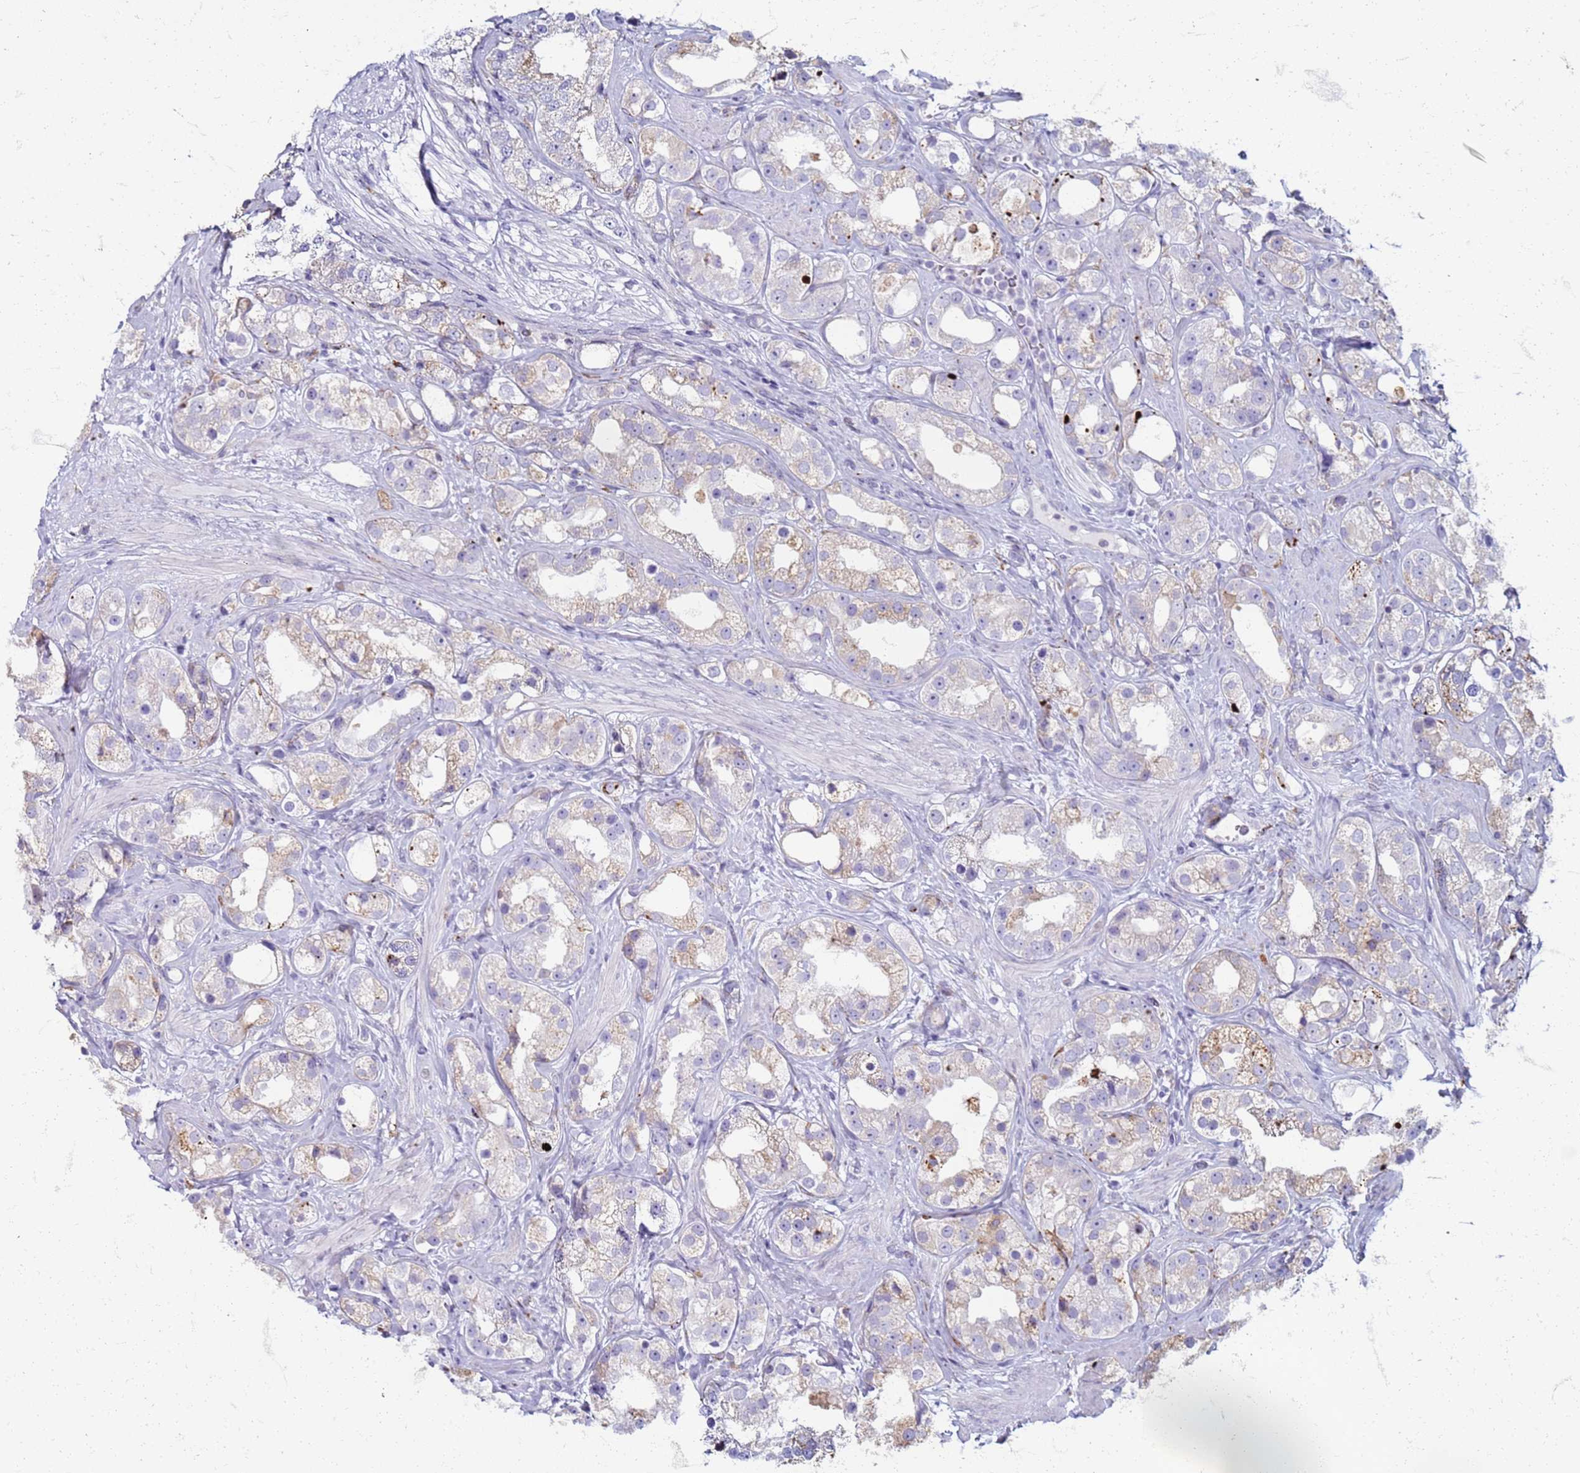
{"staining": {"intensity": "weak", "quantity": "<25%", "location": "cytoplasmic/membranous"}, "tissue": "prostate cancer", "cell_type": "Tumor cells", "image_type": "cancer", "snomed": [{"axis": "morphology", "description": "Adenocarcinoma, NOS"}, {"axis": "topography", "description": "Prostate"}], "caption": "The micrograph displays no staining of tumor cells in prostate adenocarcinoma.", "gene": "PDK3", "patient": {"sex": "male", "age": 79}}